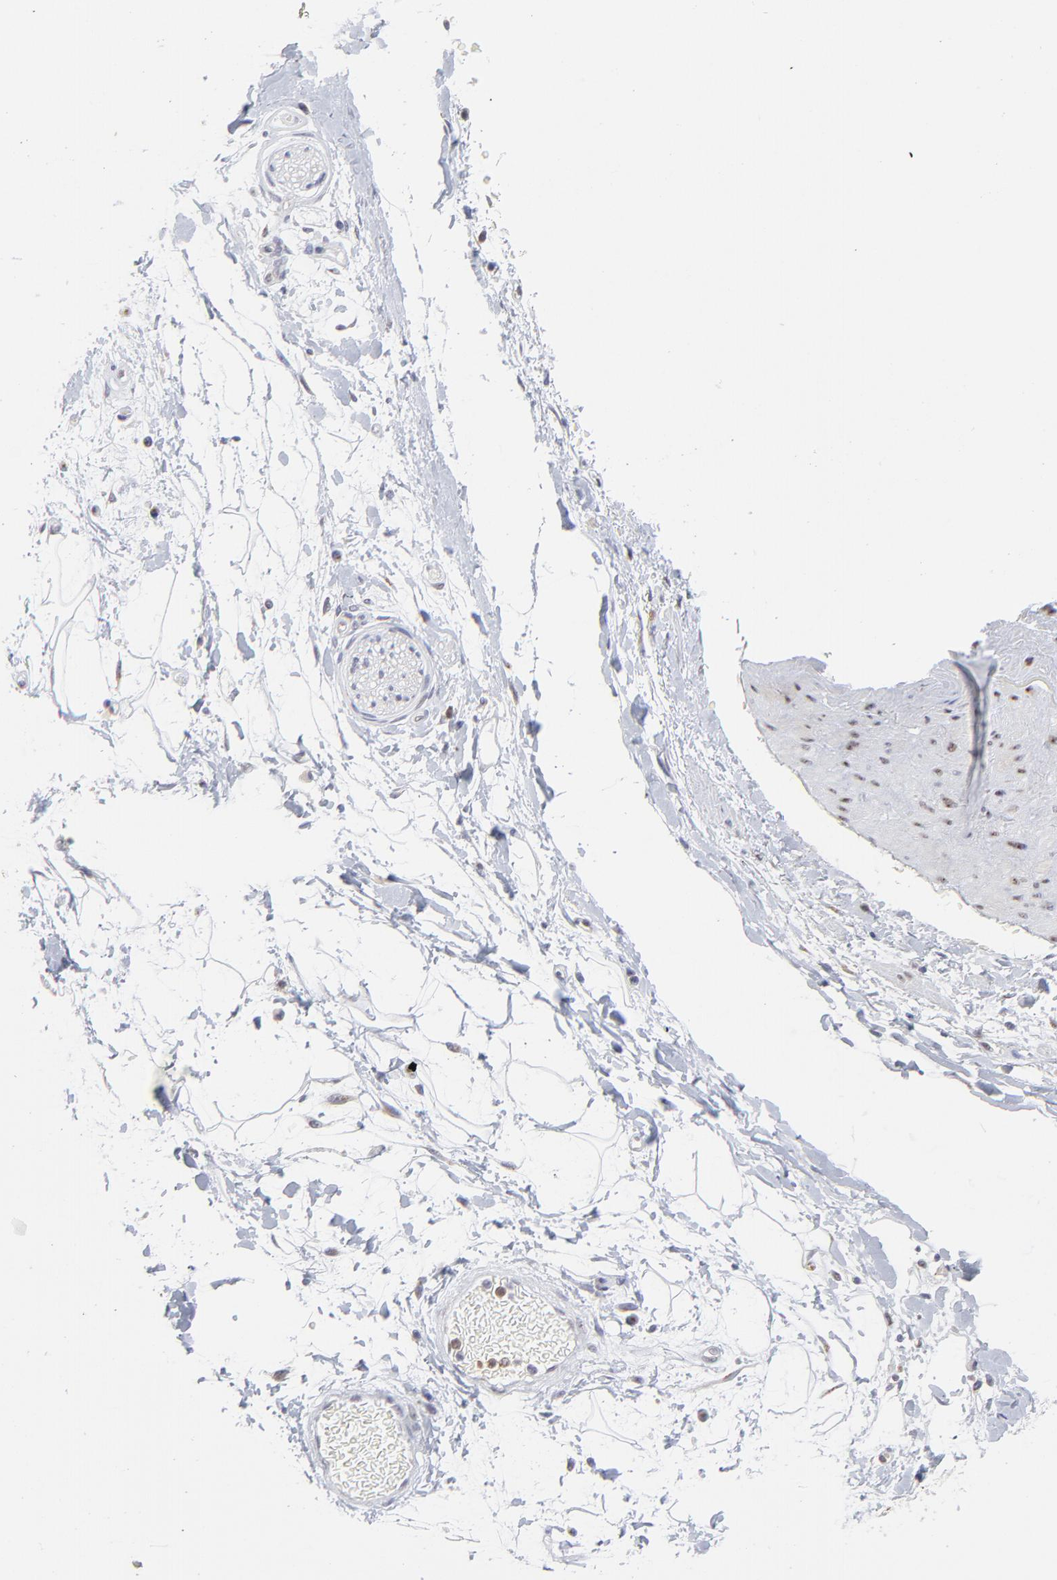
{"staining": {"intensity": "negative", "quantity": "none", "location": "none"}, "tissue": "adipose tissue", "cell_type": "Adipocytes", "image_type": "normal", "snomed": [{"axis": "morphology", "description": "Normal tissue, NOS"}, {"axis": "topography", "description": "Soft tissue"}], "caption": "Immunohistochemistry (IHC) histopathology image of normal adipose tissue: human adipose tissue stained with DAB (3,3'-diaminobenzidine) exhibits no significant protein staining in adipocytes.", "gene": "NCAPH", "patient": {"sex": "male", "age": 72}}